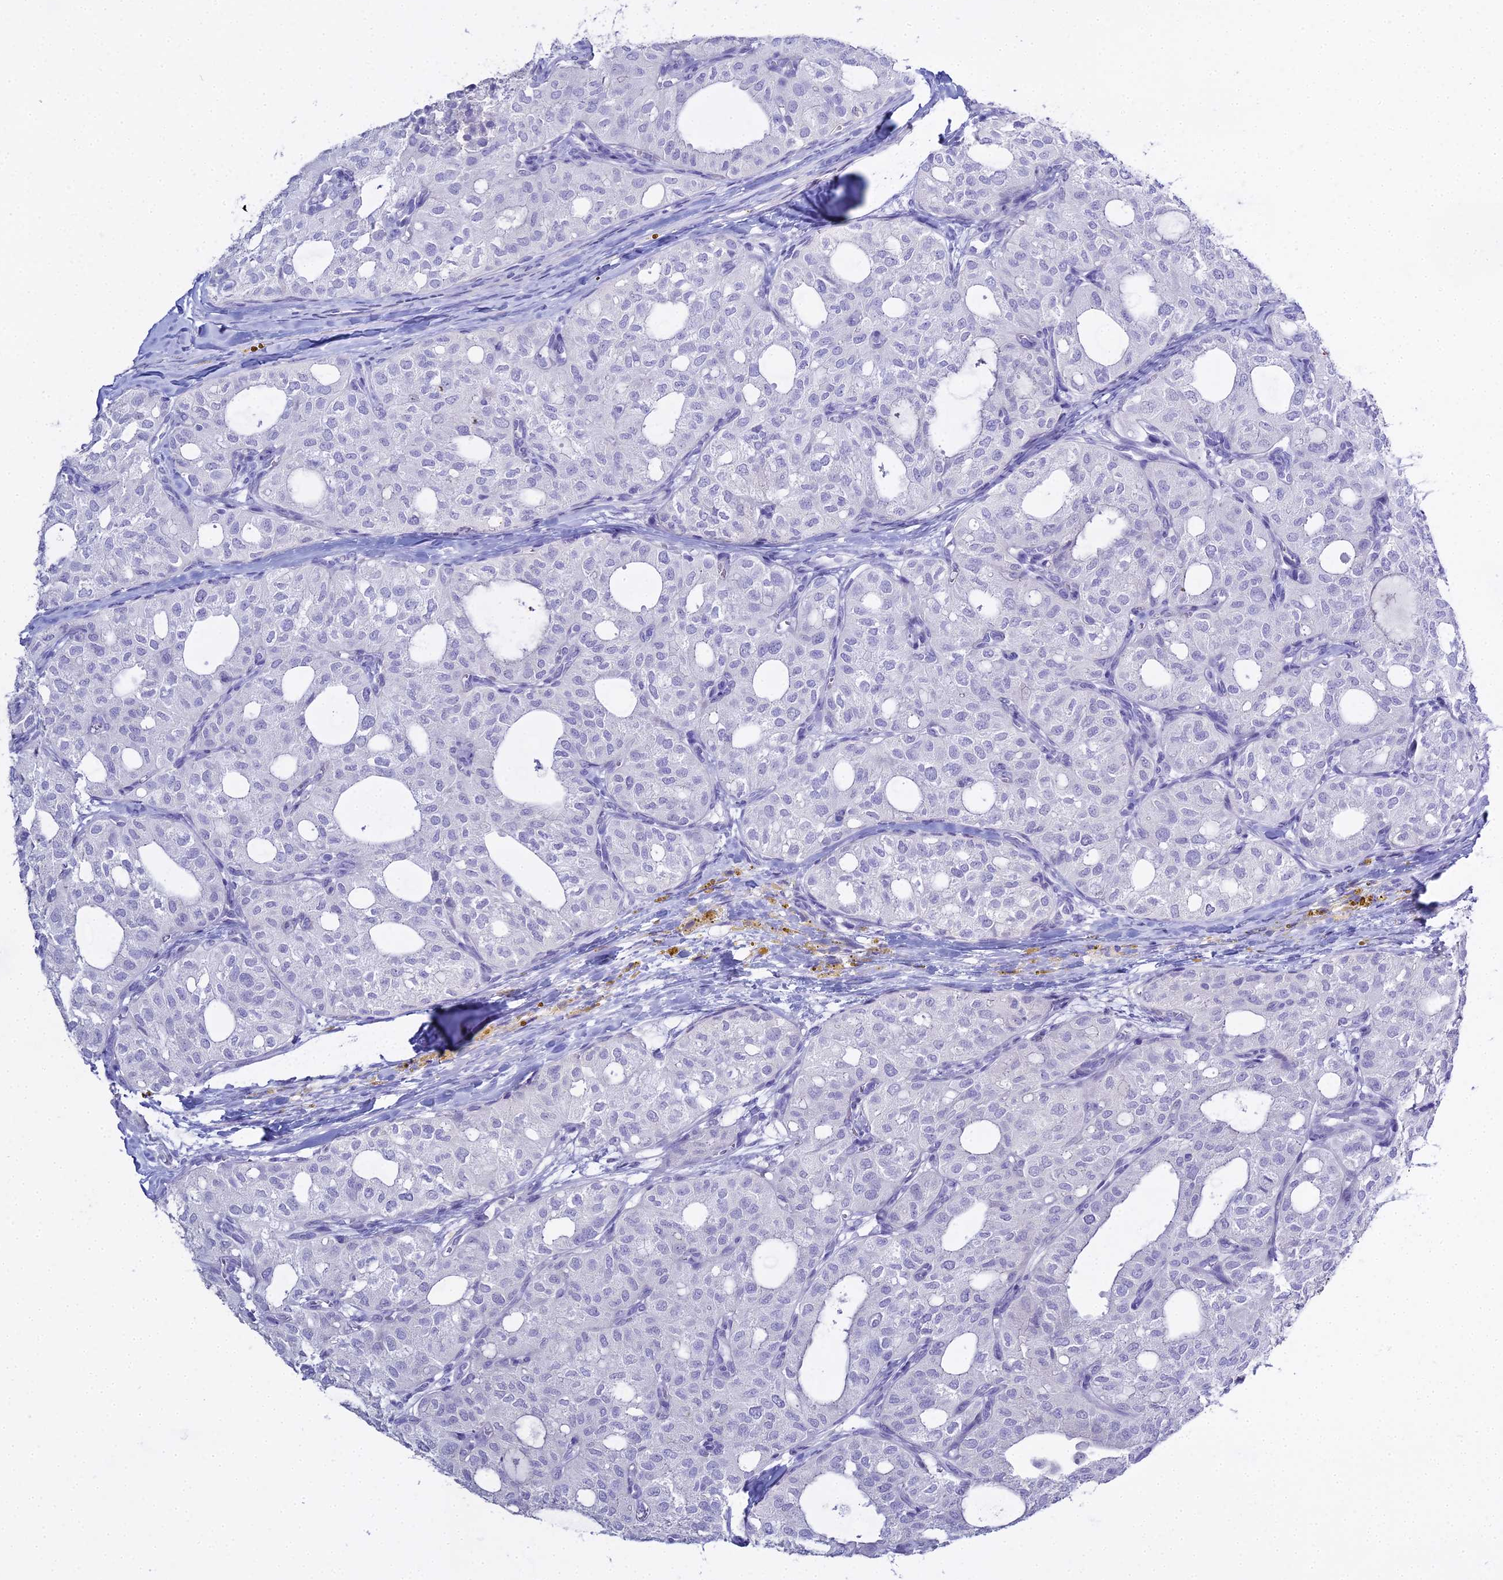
{"staining": {"intensity": "negative", "quantity": "none", "location": "none"}, "tissue": "thyroid cancer", "cell_type": "Tumor cells", "image_type": "cancer", "snomed": [{"axis": "morphology", "description": "Follicular adenoma carcinoma, NOS"}, {"axis": "topography", "description": "Thyroid gland"}], "caption": "An immunohistochemistry (IHC) image of thyroid cancer is shown. There is no staining in tumor cells of thyroid cancer.", "gene": "S100A7", "patient": {"sex": "male", "age": 75}}